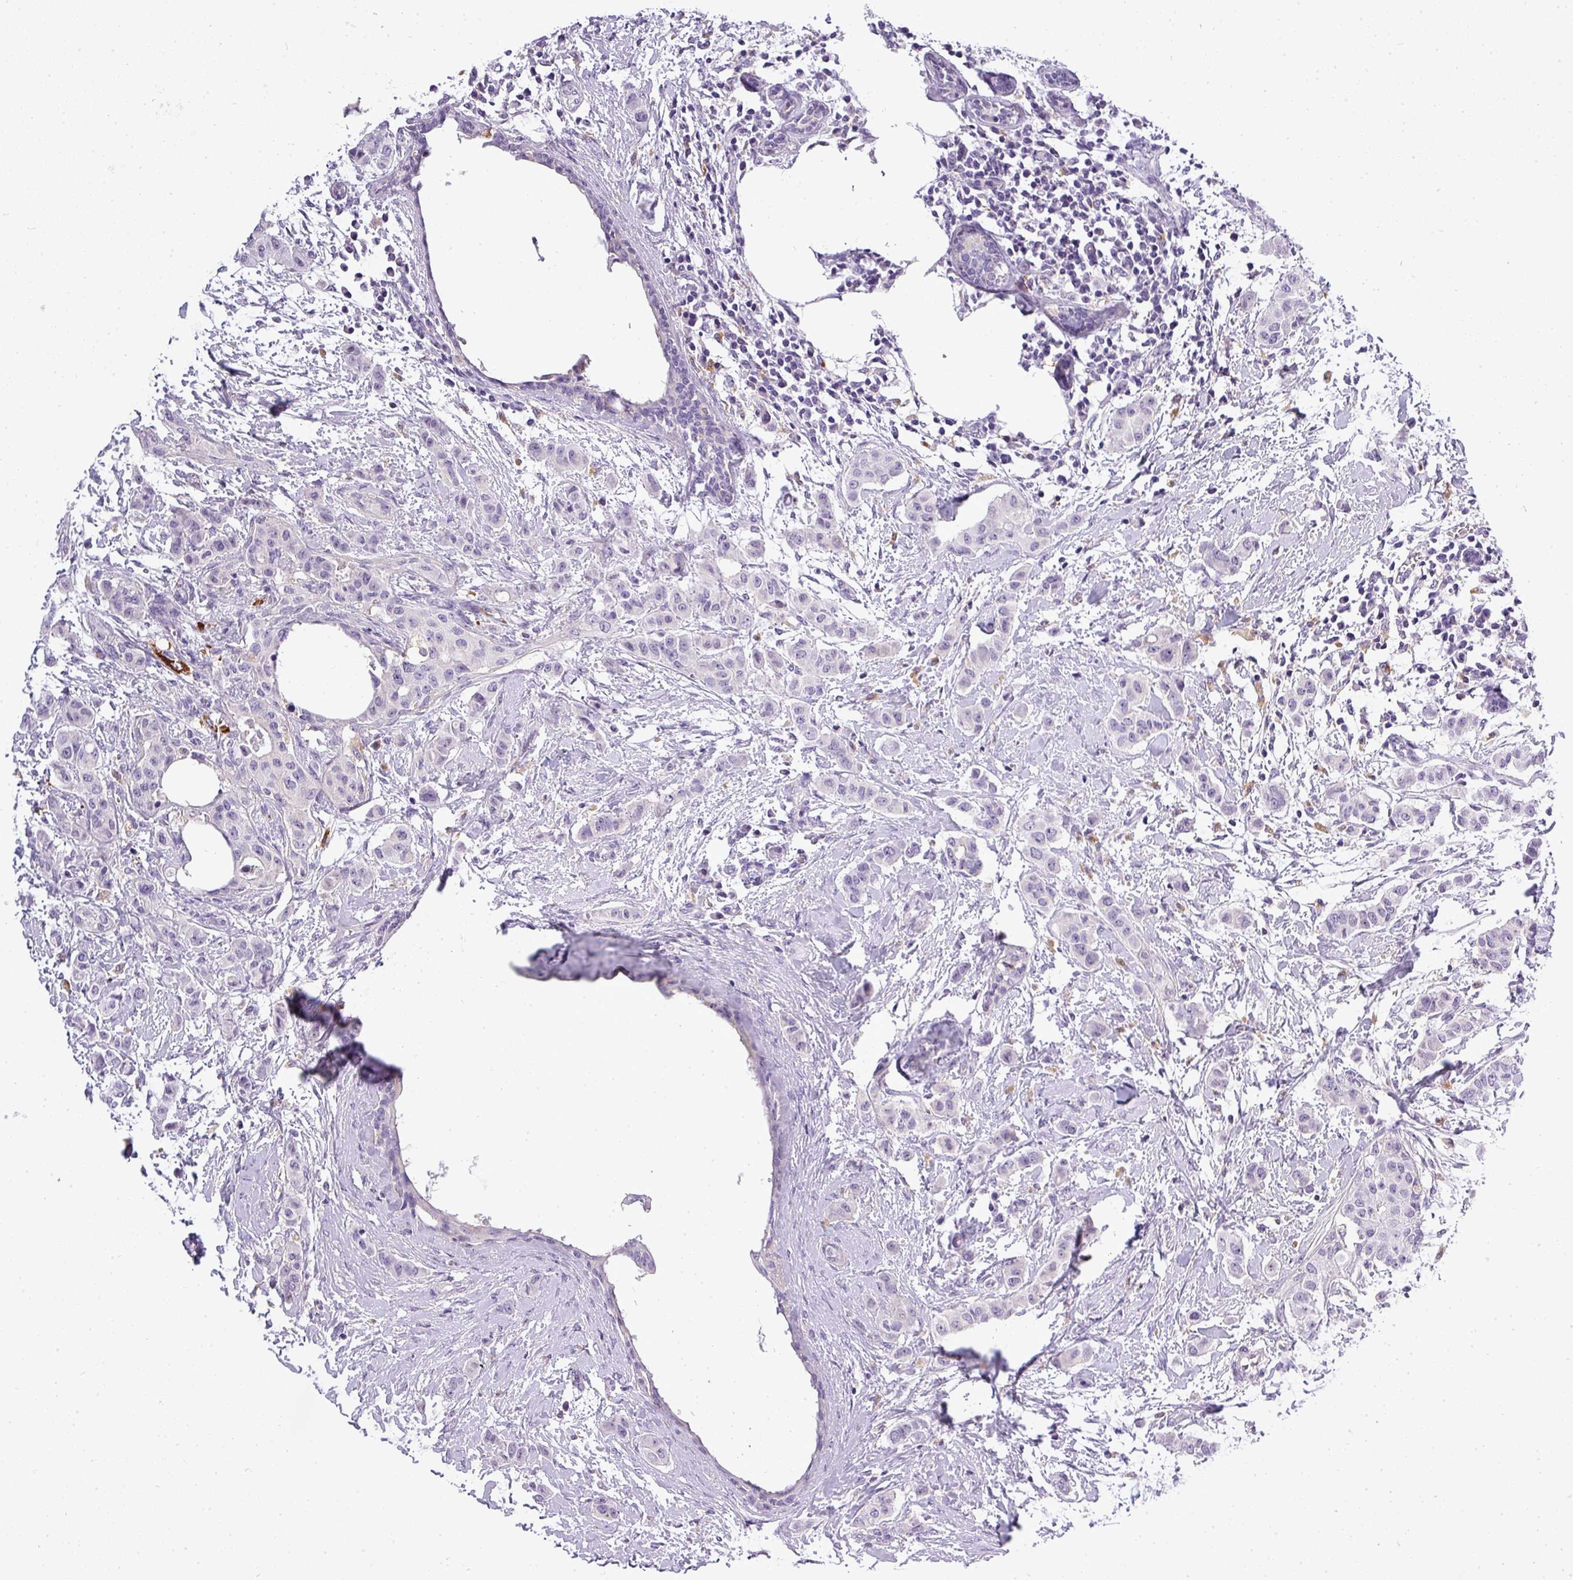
{"staining": {"intensity": "negative", "quantity": "none", "location": "none"}, "tissue": "breast cancer", "cell_type": "Tumor cells", "image_type": "cancer", "snomed": [{"axis": "morphology", "description": "Duct carcinoma"}, {"axis": "topography", "description": "Breast"}], "caption": "This is an immunohistochemistry histopathology image of human breast cancer. There is no expression in tumor cells.", "gene": "ATP6V1D", "patient": {"sex": "female", "age": 40}}